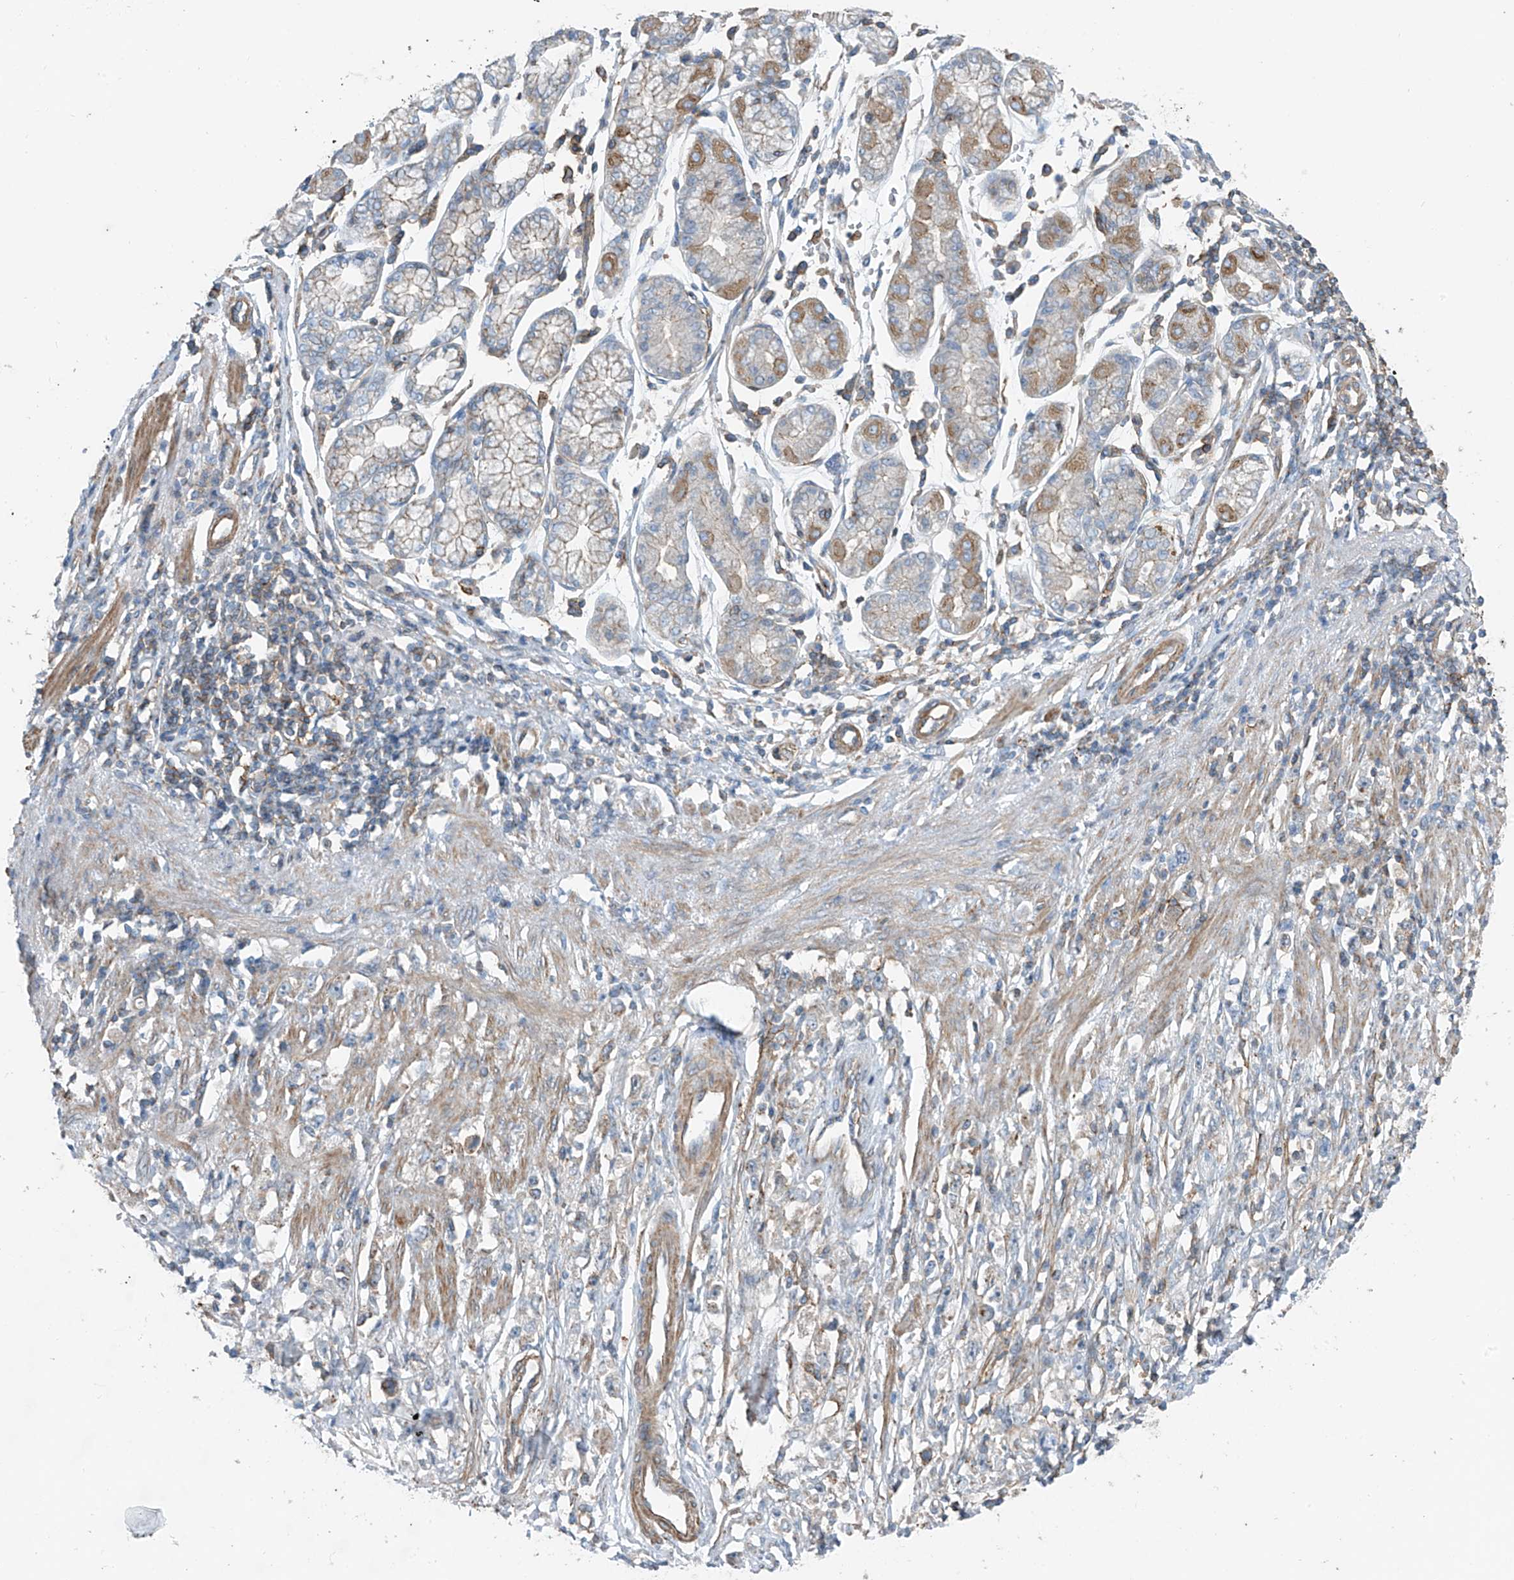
{"staining": {"intensity": "weak", "quantity": "<25%", "location": "cytoplasmic/membranous"}, "tissue": "stomach cancer", "cell_type": "Tumor cells", "image_type": "cancer", "snomed": [{"axis": "morphology", "description": "Adenocarcinoma, NOS"}, {"axis": "topography", "description": "Stomach"}], "caption": "Stomach cancer was stained to show a protein in brown. There is no significant expression in tumor cells.", "gene": "SLC1A5", "patient": {"sex": "female", "age": 59}}